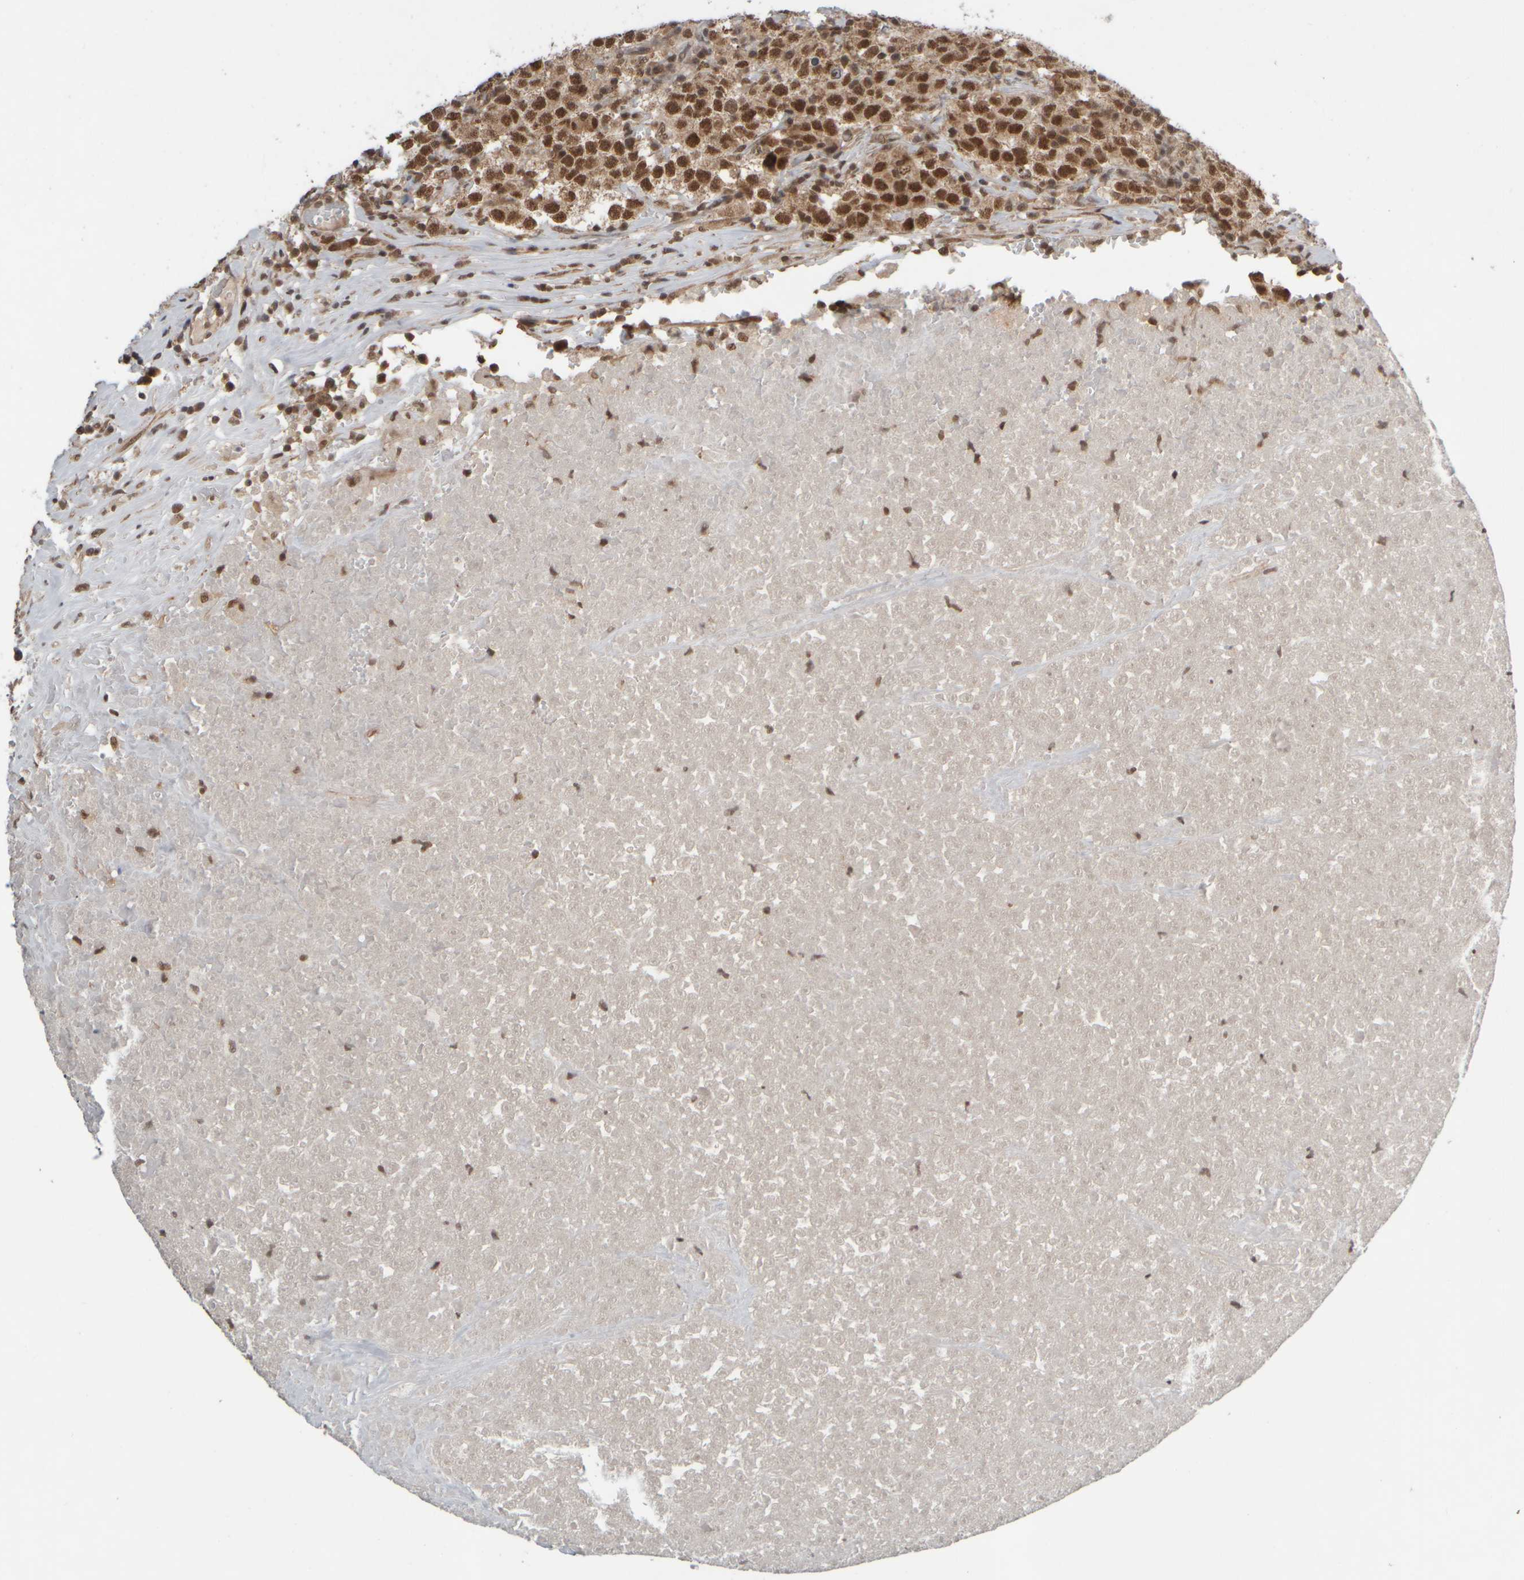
{"staining": {"intensity": "moderate", "quantity": ">75%", "location": "nuclear"}, "tissue": "testis cancer", "cell_type": "Tumor cells", "image_type": "cancer", "snomed": [{"axis": "morphology", "description": "Seminoma, NOS"}, {"axis": "topography", "description": "Testis"}], "caption": "Immunohistochemical staining of testis cancer demonstrates moderate nuclear protein staining in about >75% of tumor cells.", "gene": "SYNRG", "patient": {"sex": "male", "age": 22}}